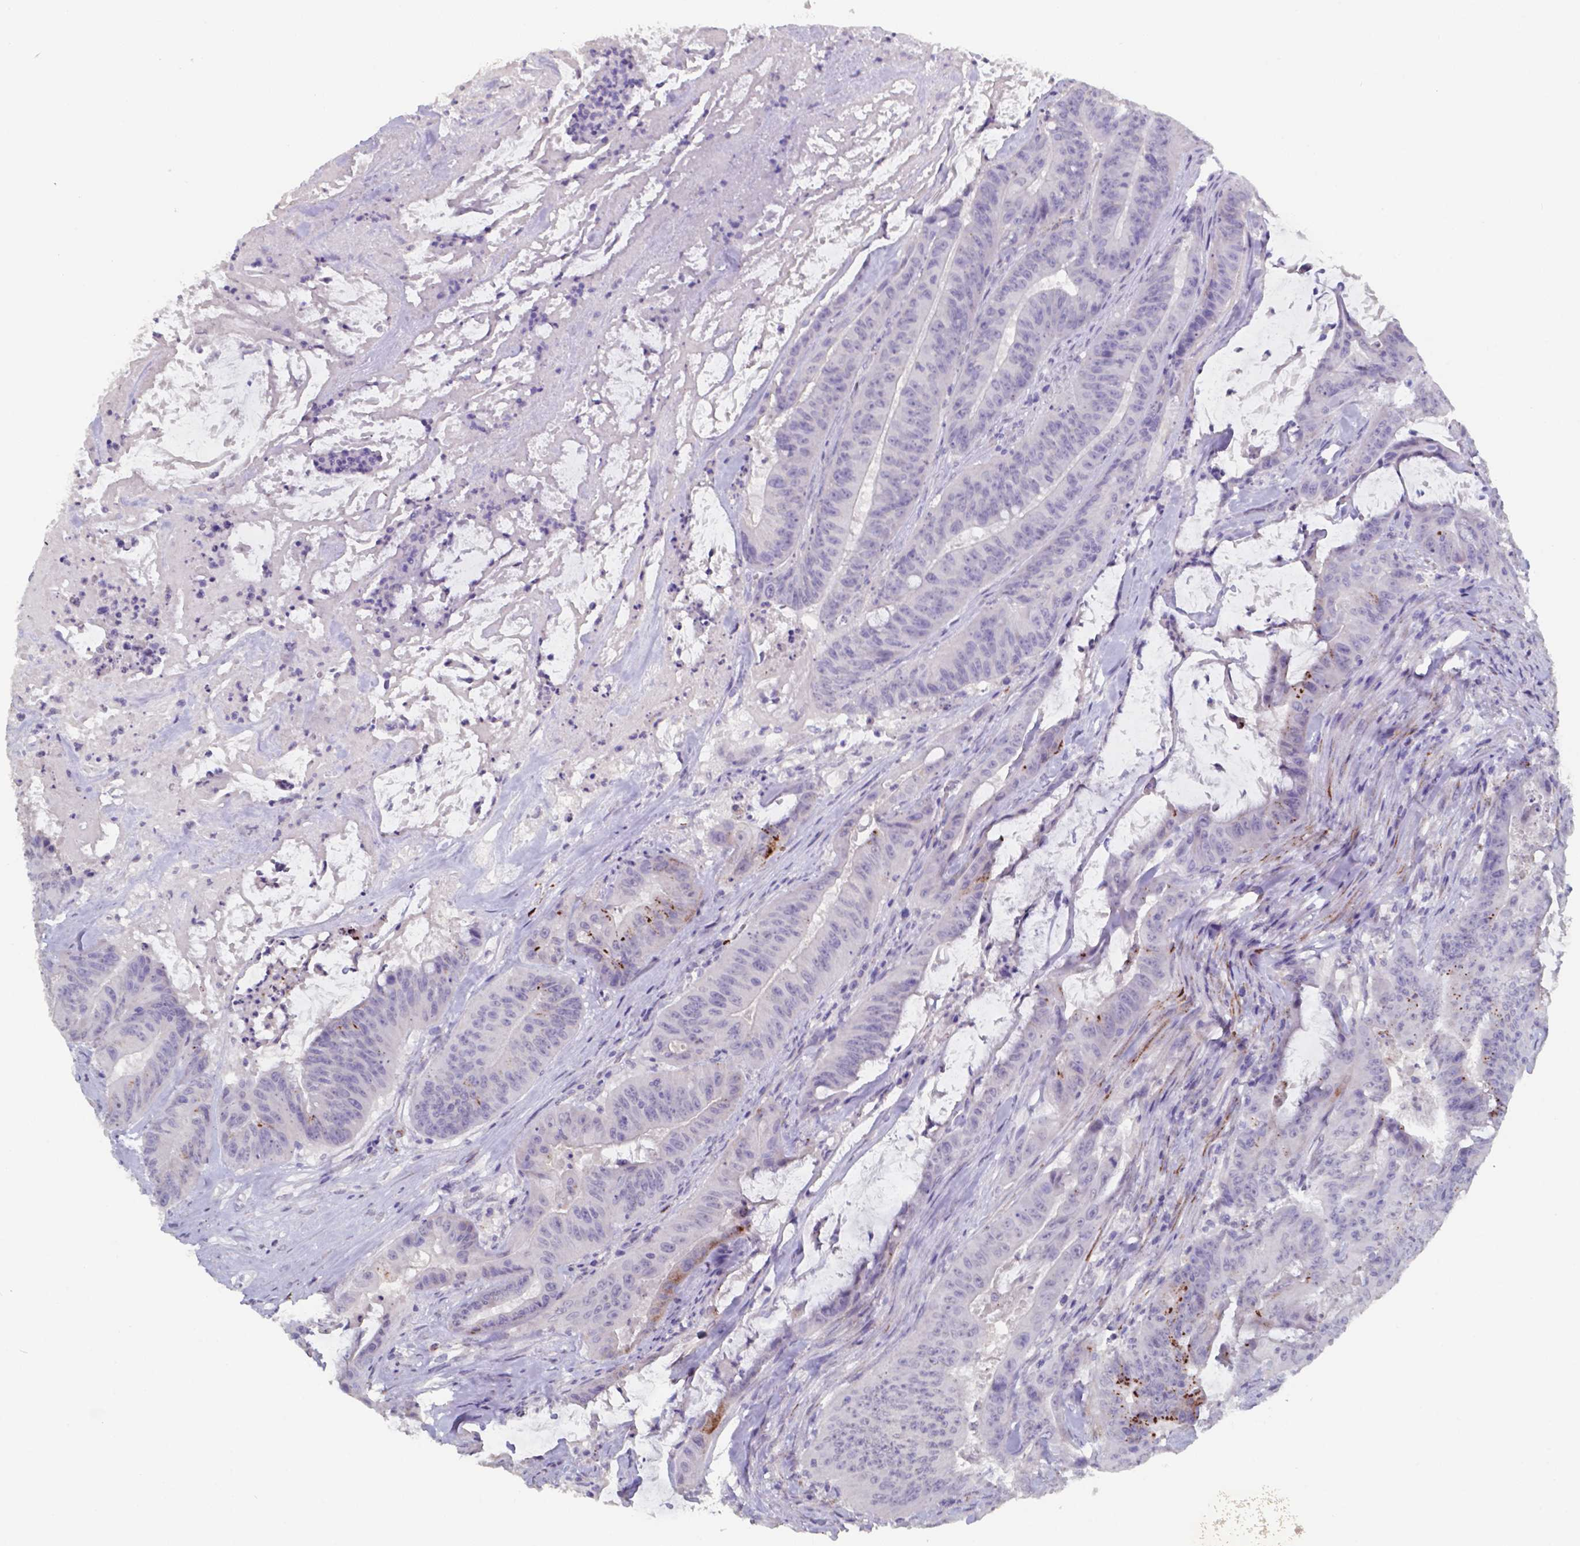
{"staining": {"intensity": "negative", "quantity": "none", "location": "none"}, "tissue": "colorectal cancer", "cell_type": "Tumor cells", "image_type": "cancer", "snomed": [{"axis": "morphology", "description": "Adenocarcinoma, NOS"}, {"axis": "topography", "description": "Colon"}], "caption": "Immunohistochemistry of colorectal cancer demonstrates no staining in tumor cells. (Brightfield microscopy of DAB (3,3'-diaminobenzidine) immunohistochemistry at high magnification).", "gene": "PLA2R1", "patient": {"sex": "male", "age": 33}}